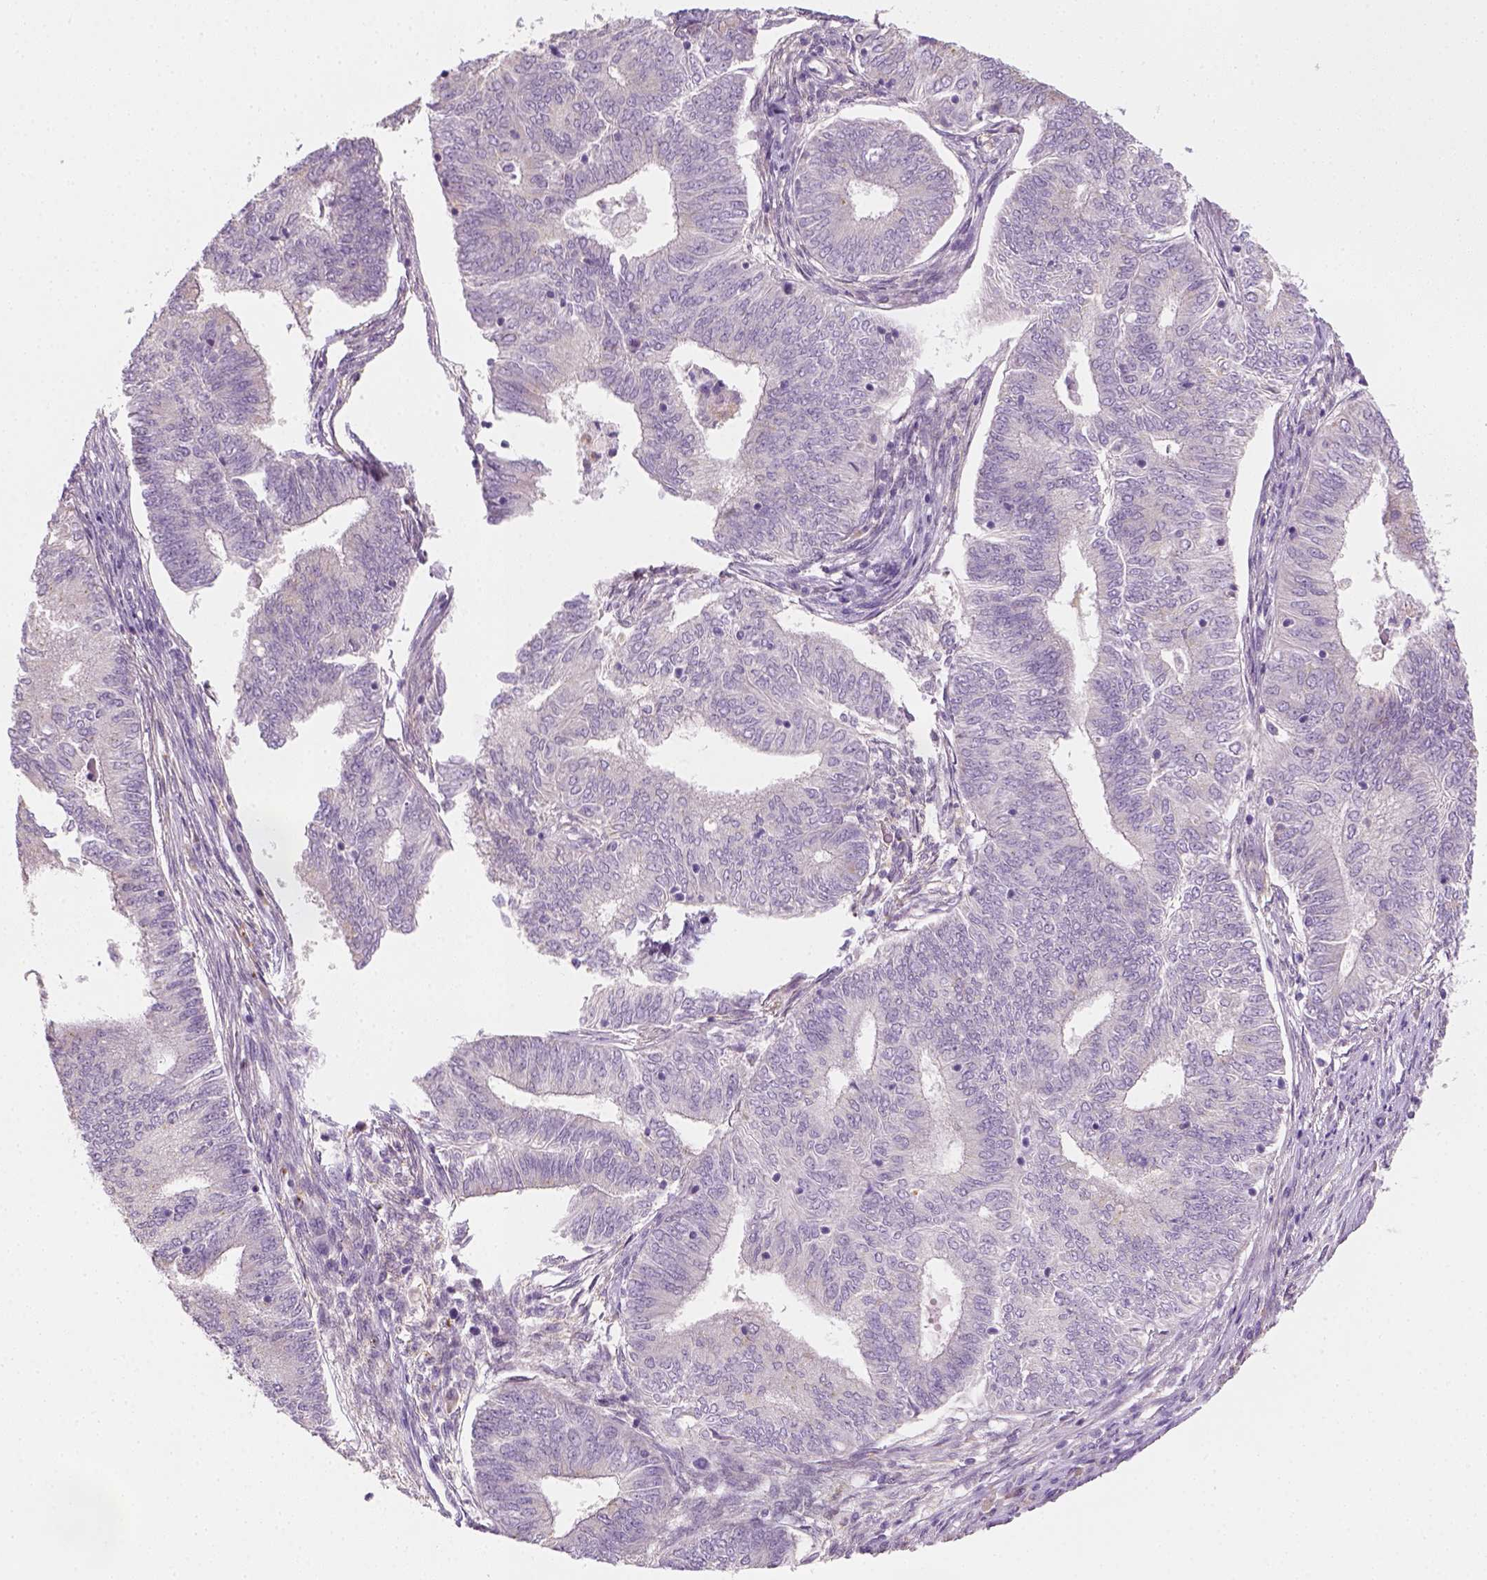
{"staining": {"intensity": "negative", "quantity": "none", "location": "none"}, "tissue": "endometrial cancer", "cell_type": "Tumor cells", "image_type": "cancer", "snomed": [{"axis": "morphology", "description": "Adenocarcinoma, NOS"}, {"axis": "topography", "description": "Endometrium"}], "caption": "A micrograph of endometrial cancer stained for a protein shows no brown staining in tumor cells.", "gene": "FAM163B", "patient": {"sex": "female", "age": 62}}